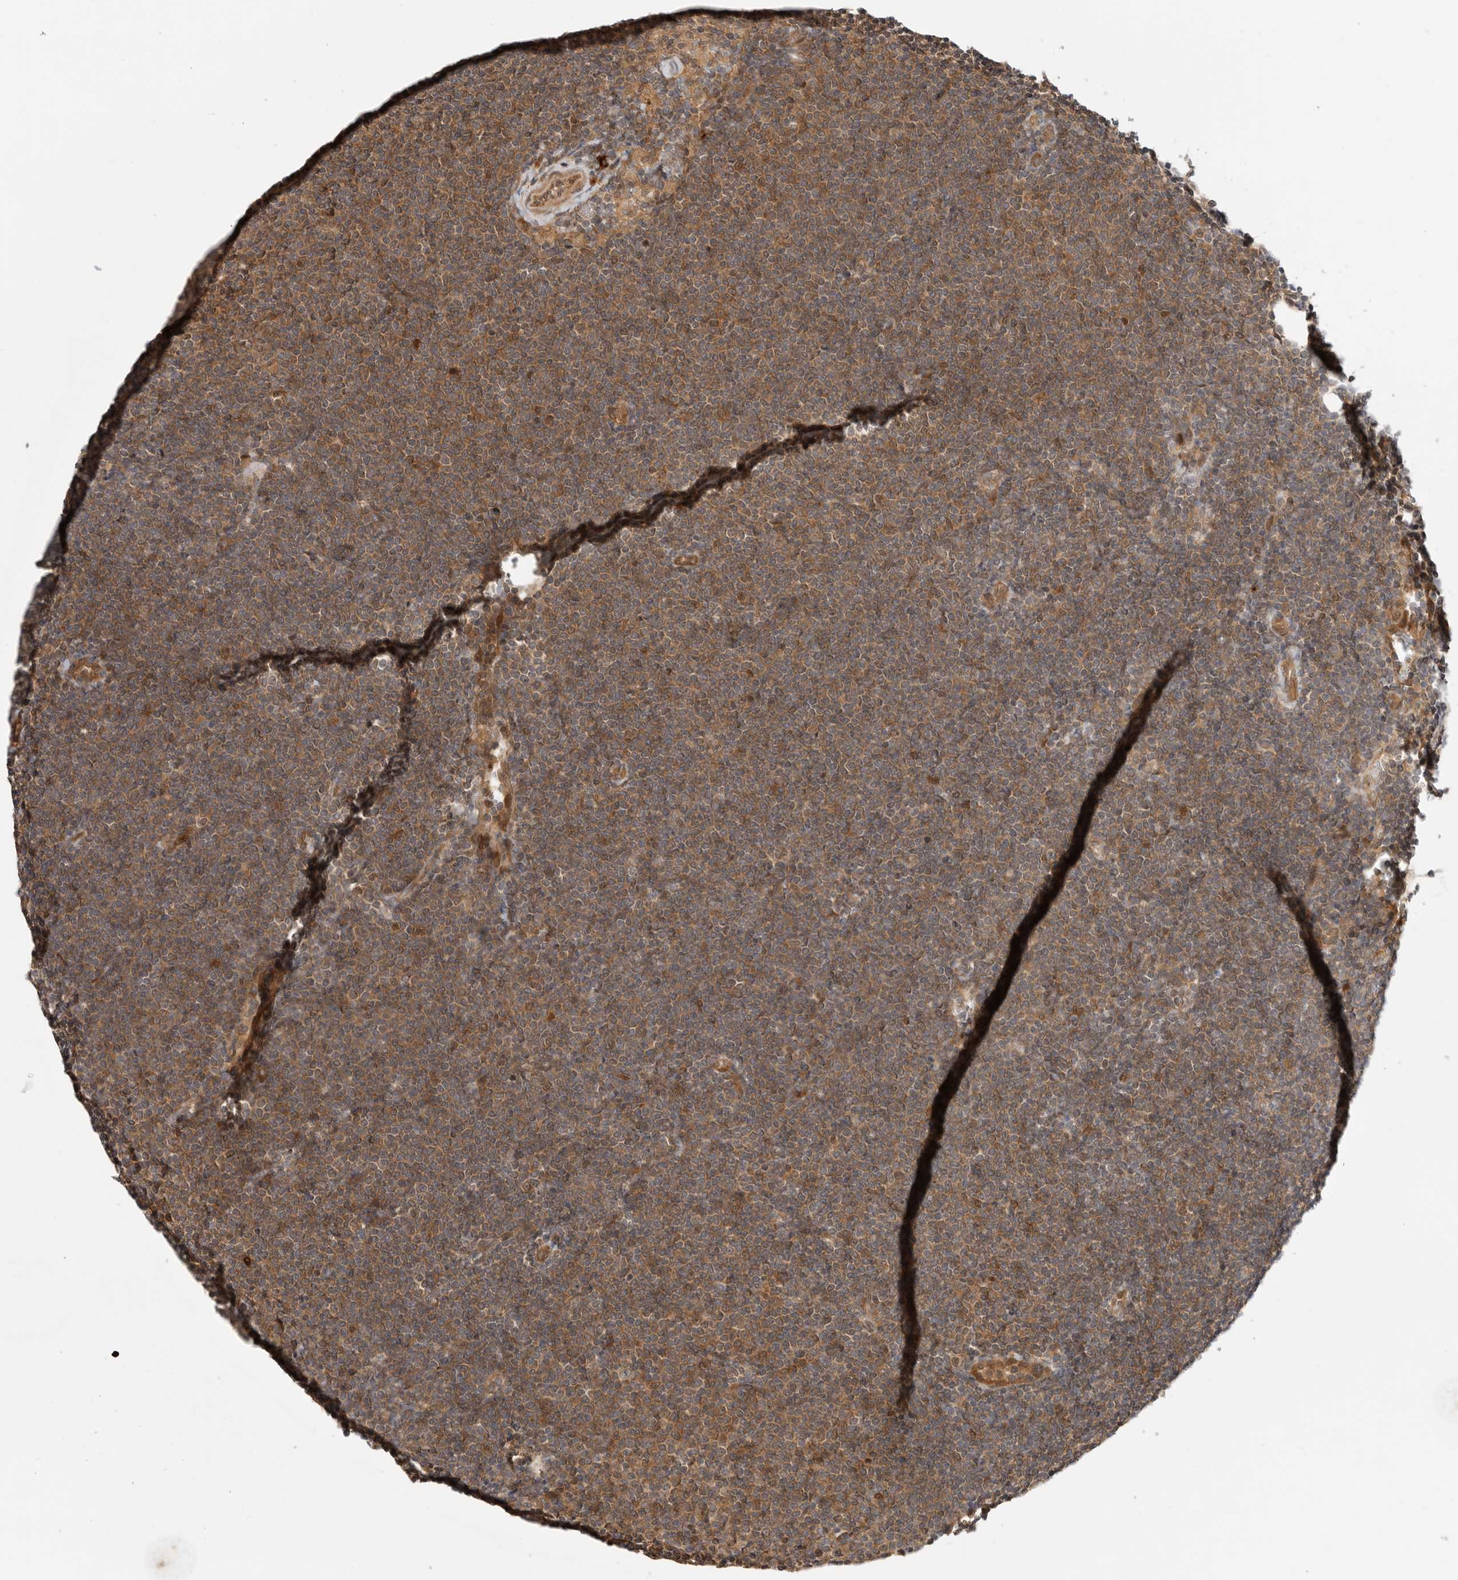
{"staining": {"intensity": "moderate", "quantity": ">75%", "location": "cytoplasmic/membranous"}, "tissue": "lymphoma", "cell_type": "Tumor cells", "image_type": "cancer", "snomed": [{"axis": "morphology", "description": "Malignant lymphoma, non-Hodgkin's type, Low grade"}, {"axis": "topography", "description": "Lymph node"}], "caption": "Malignant lymphoma, non-Hodgkin's type (low-grade) stained with a brown dye displays moderate cytoplasmic/membranous positive staining in approximately >75% of tumor cells.", "gene": "DCAF8", "patient": {"sex": "female", "age": 53}}